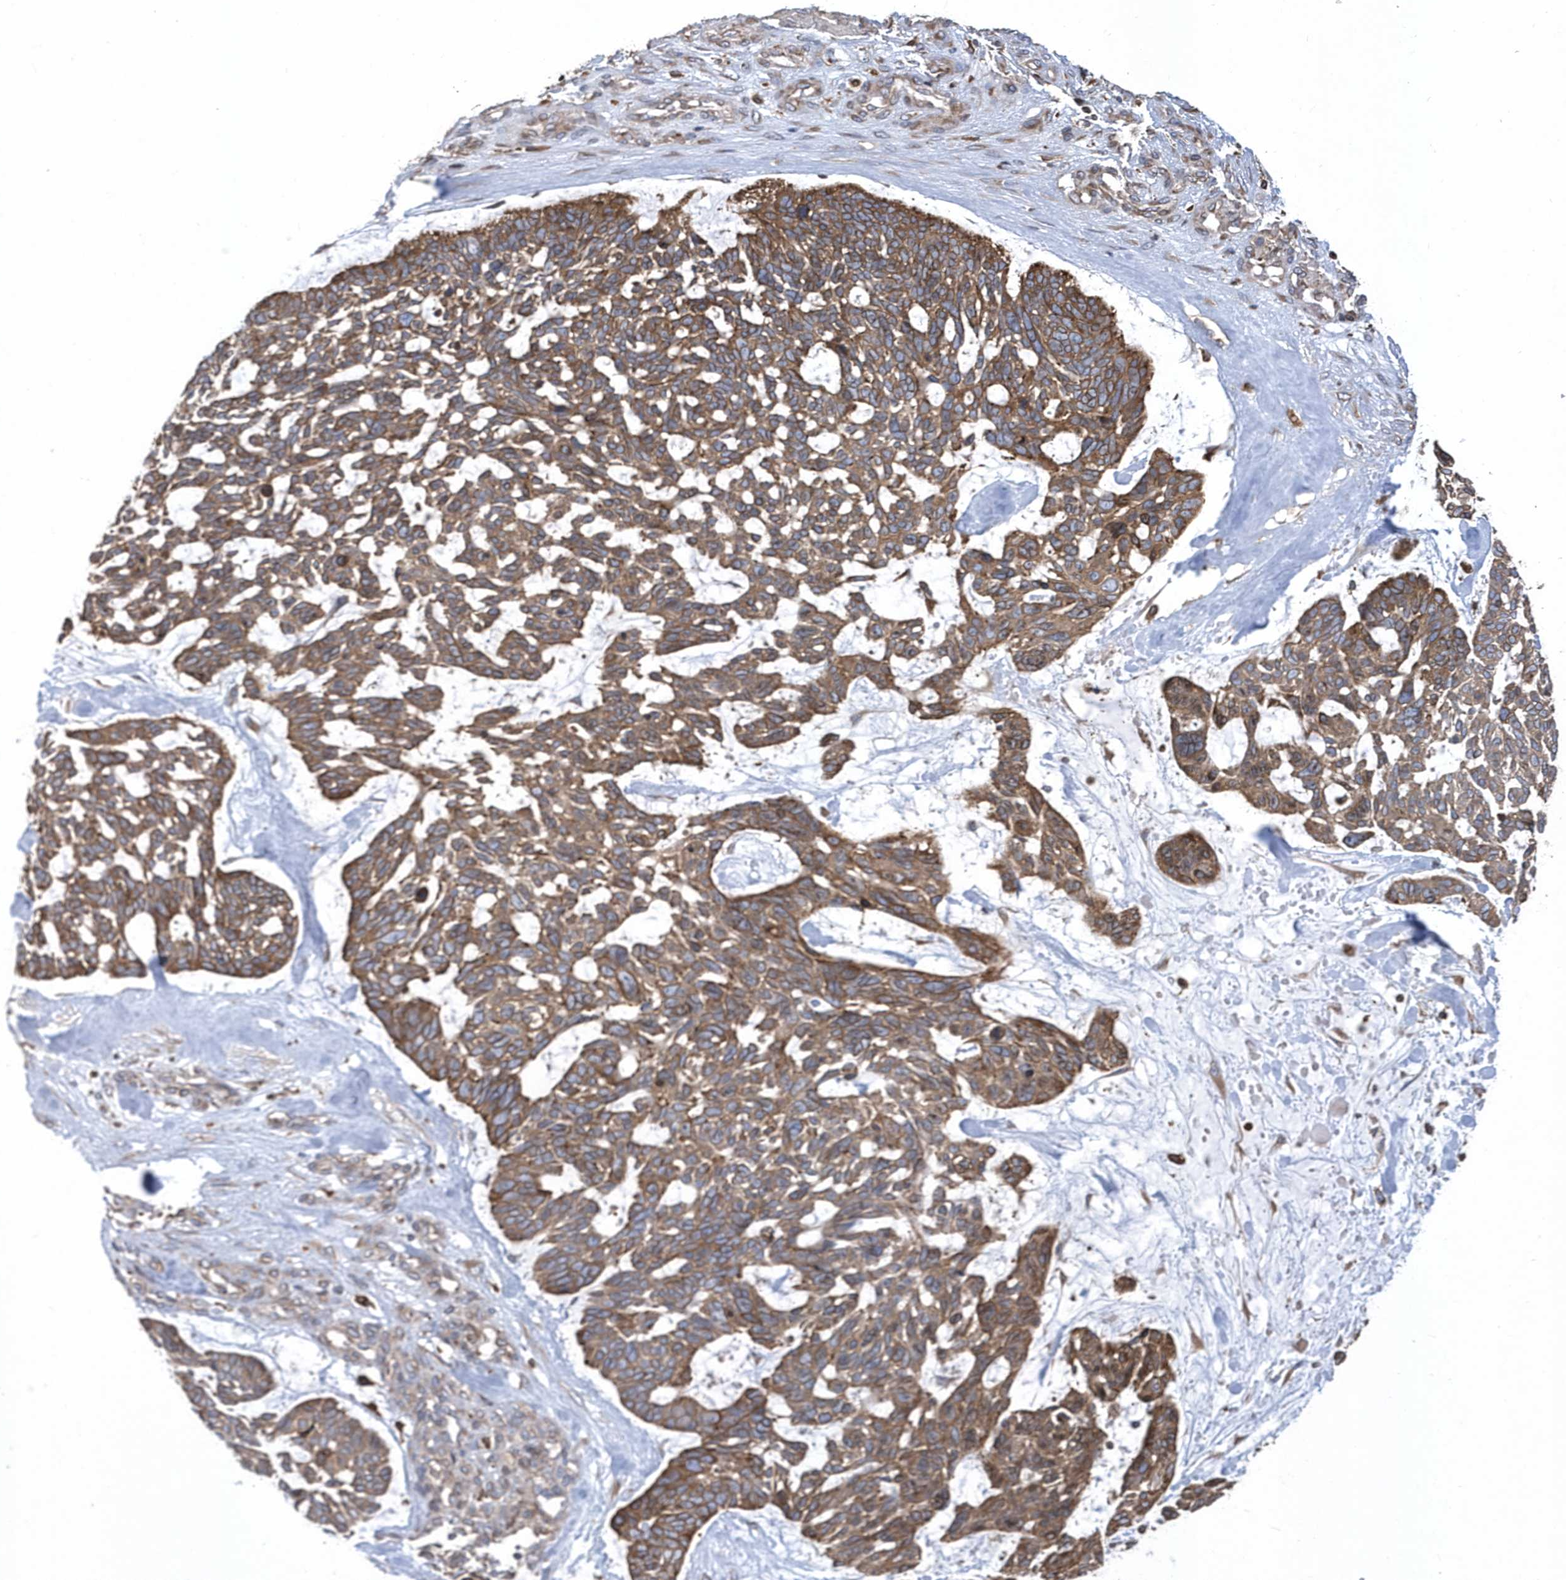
{"staining": {"intensity": "moderate", "quantity": ">75%", "location": "cytoplasmic/membranous"}, "tissue": "skin cancer", "cell_type": "Tumor cells", "image_type": "cancer", "snomed": [{"axis": "morphology", "description": "Basal cell carcinoma"}, {"axis": "topography", "description": "Skin"}], "caption": "Protein expression analysis of skin basal cell carcinoma shows moderate cytoplasmic/membranous staining in about >75% of tumor cells.", "gene": "VAMP7", "patient": {"sex": "male", "age": 88}}